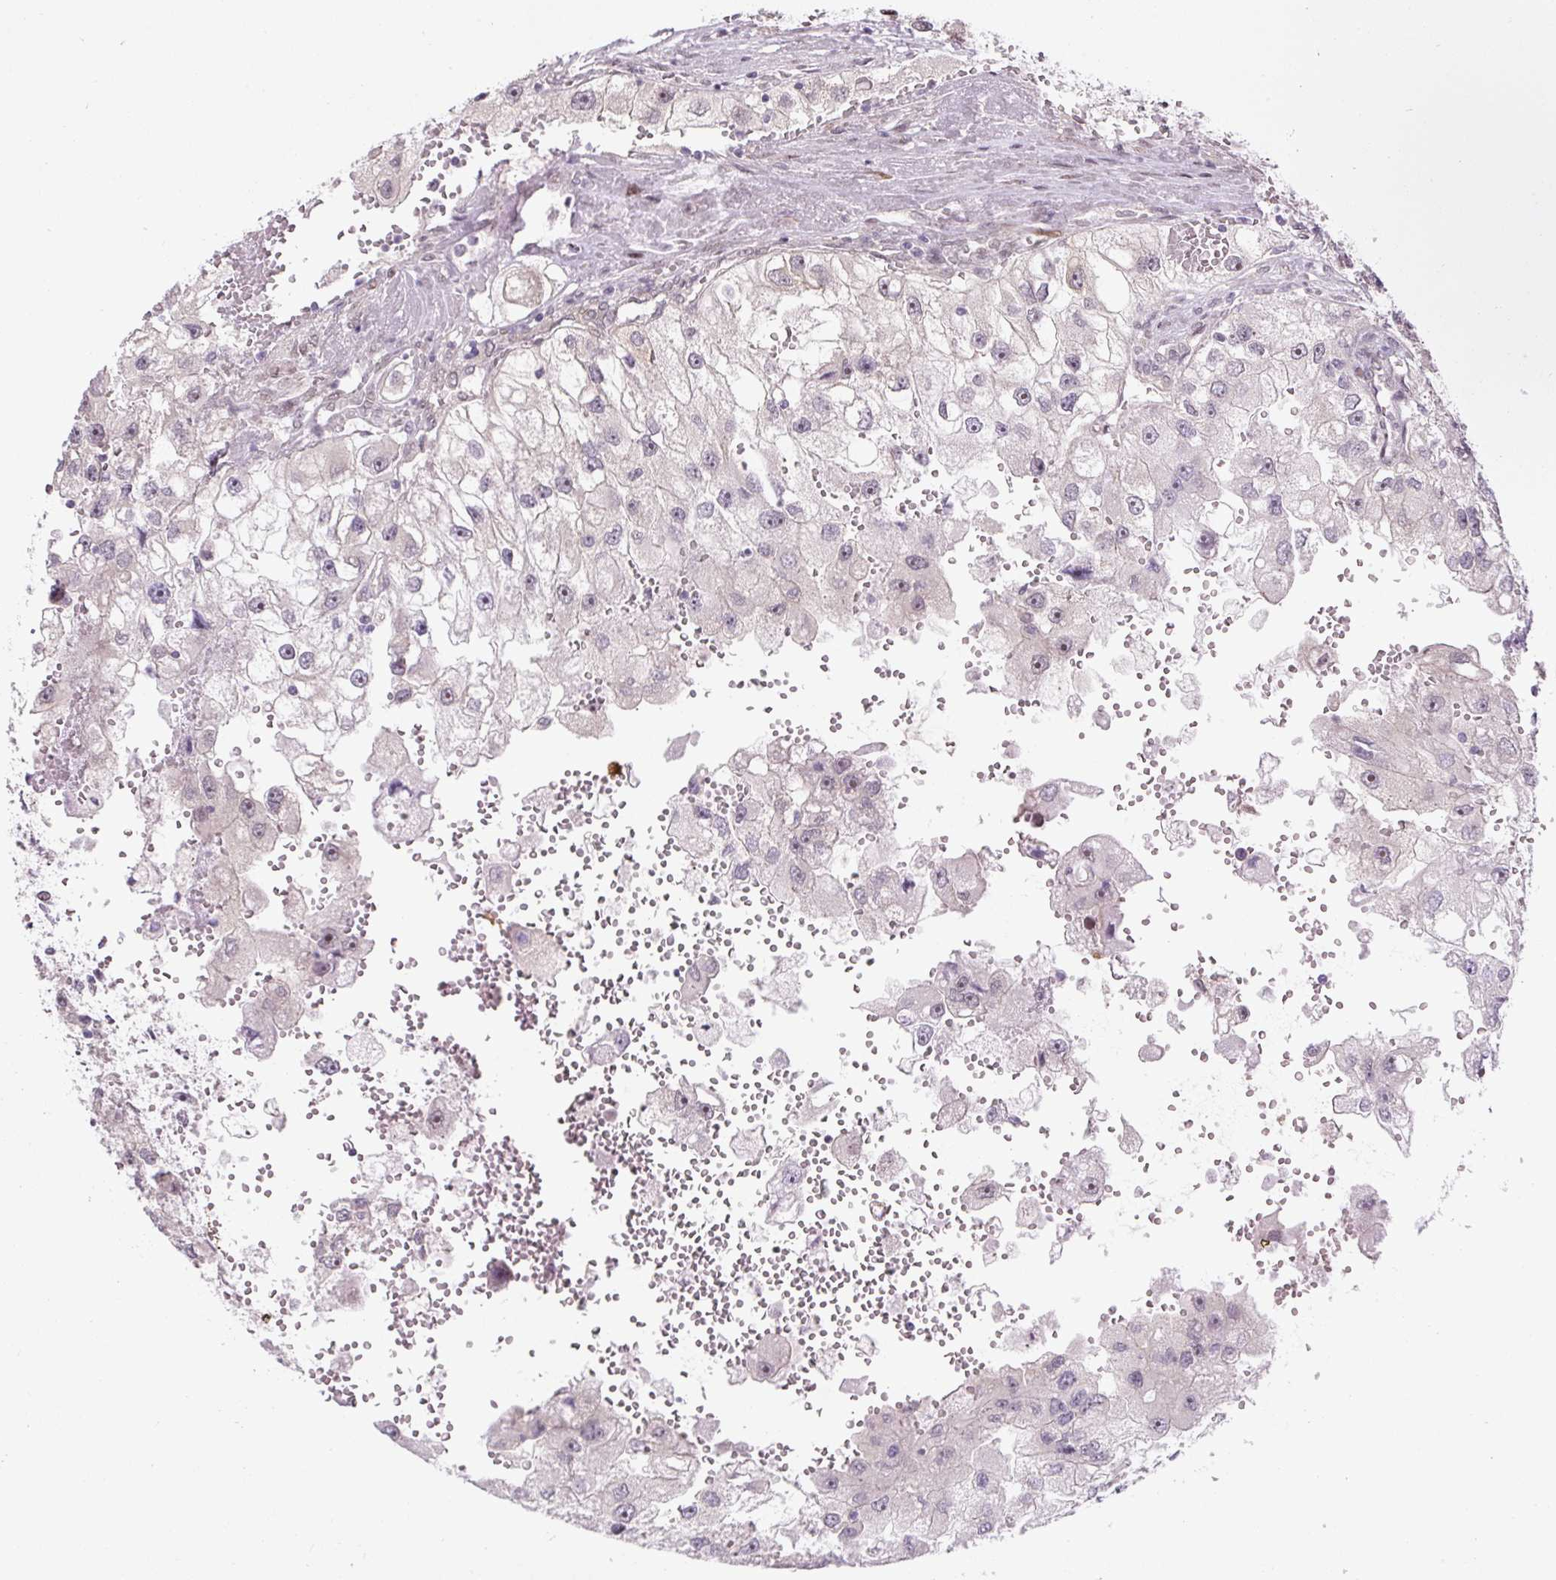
{"staining": {"intensity": "negative", "quantity": "none", "location": "none"}, "tissue": "renal cancer", "cell_type": "Tumor cells", "image_type": "cancer", "snomed": [{"axis": "morphology", "description": "Adenocarcinoma, NOS"}, {"axis": "topography", "description": "Kidney"}], "caption": "Immunohistochemistry photomicrograph of neoplastic tissue: human renal adenocarcinoma stained with DAB (3,3'-diaminobenzidine) displays no significant protein expression in tumor cells.", "gene": "TCFL5", "patient": {"sex": "male", "age": 63}}